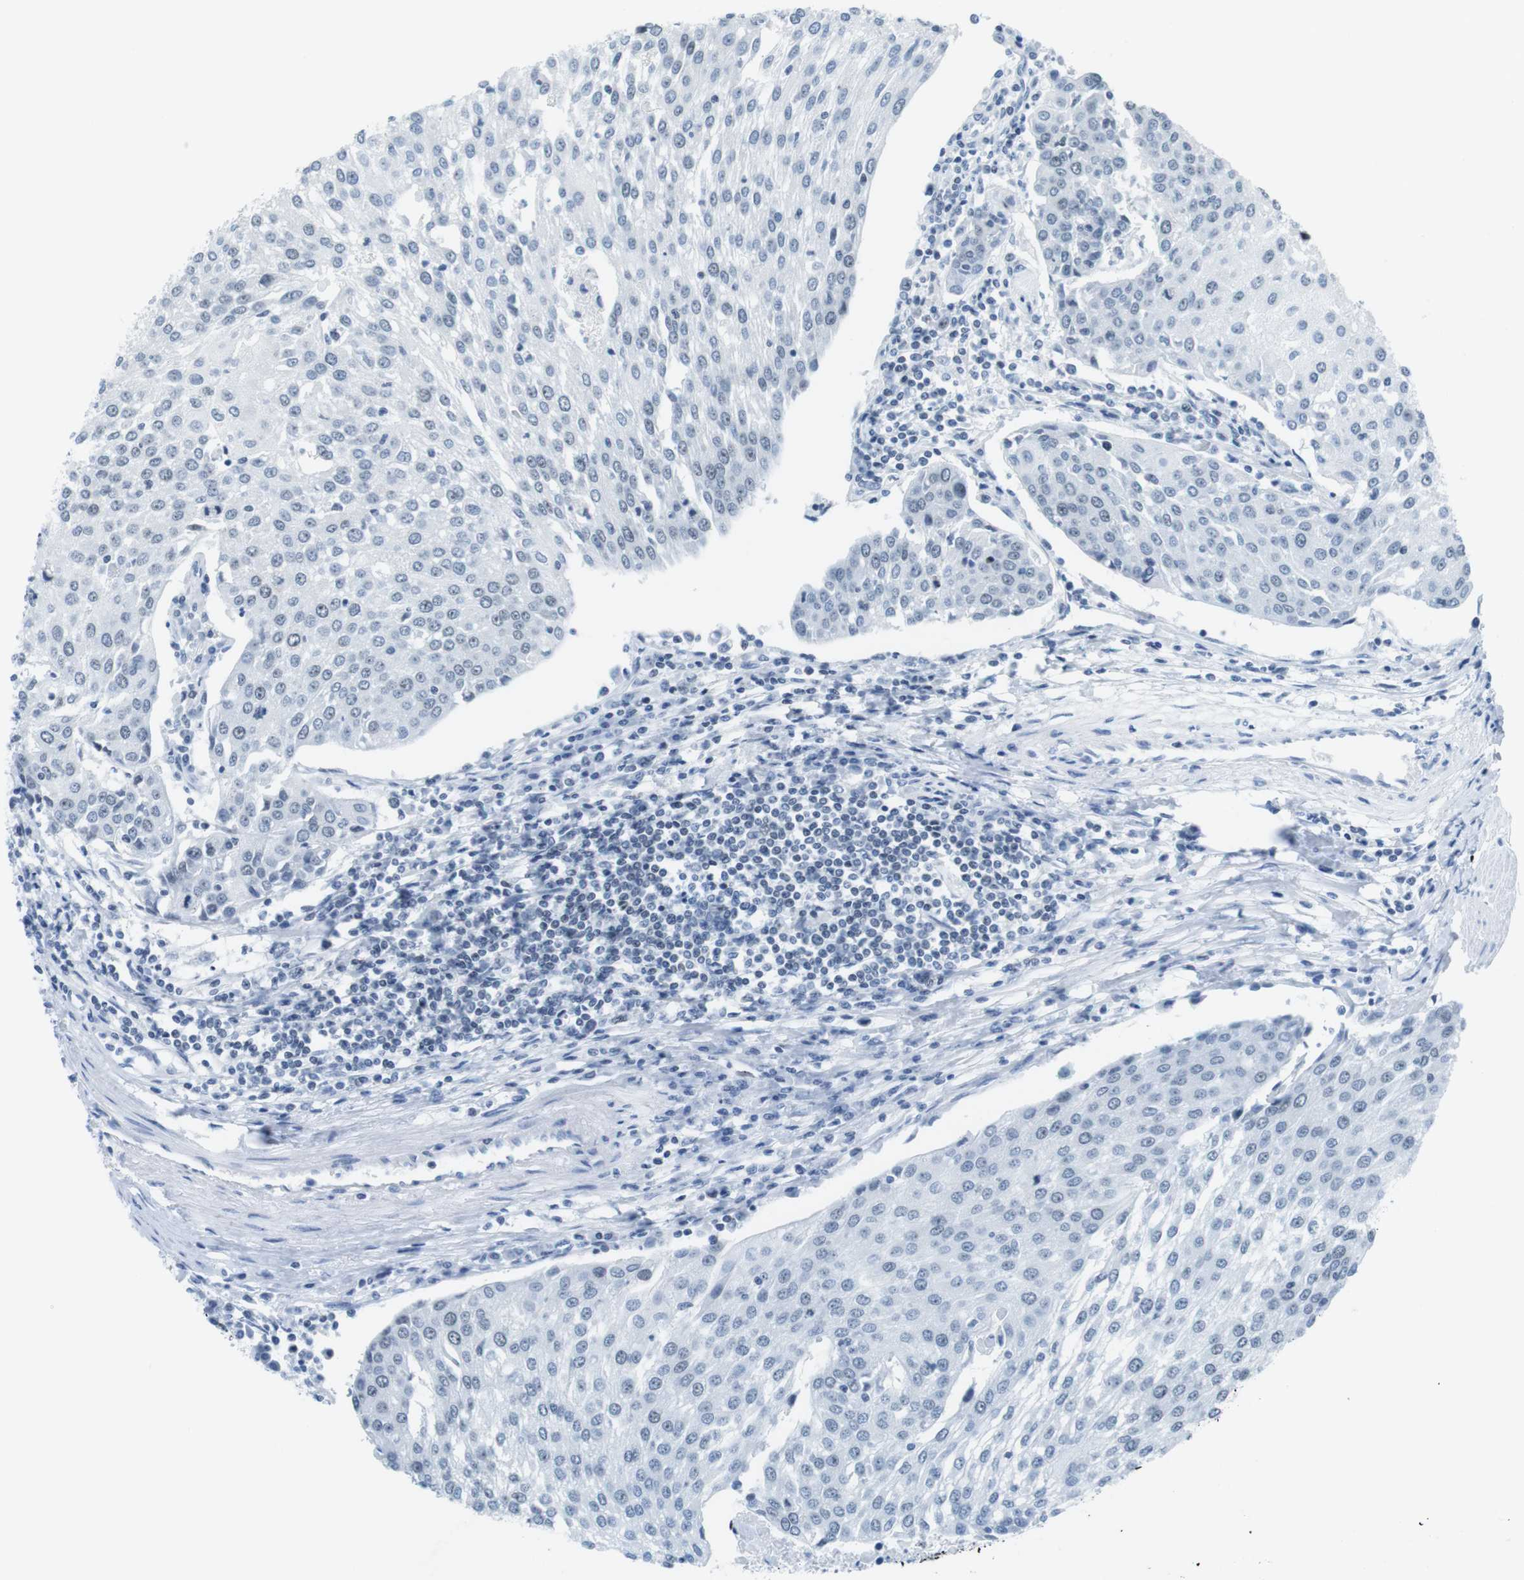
{"staining": {"intensity": "weak", "quantity": "<25%", "location": "nuclear"}, "tissue": "urothelial cancer", "cell_type": "Tumor cells", "image_type": "cancer", "snomed": [{"axis": "morphology", "description": "Urothelial carcinoma, High grade"}, {"axis": "topography", "description": "Urinary bladder"}], "caption": "This is a image of IHC staining of urothelial cancer, which shows no expression in tumor cells.", "gene": "NIFK", "patient": {"sex": "female", "age": 85}}